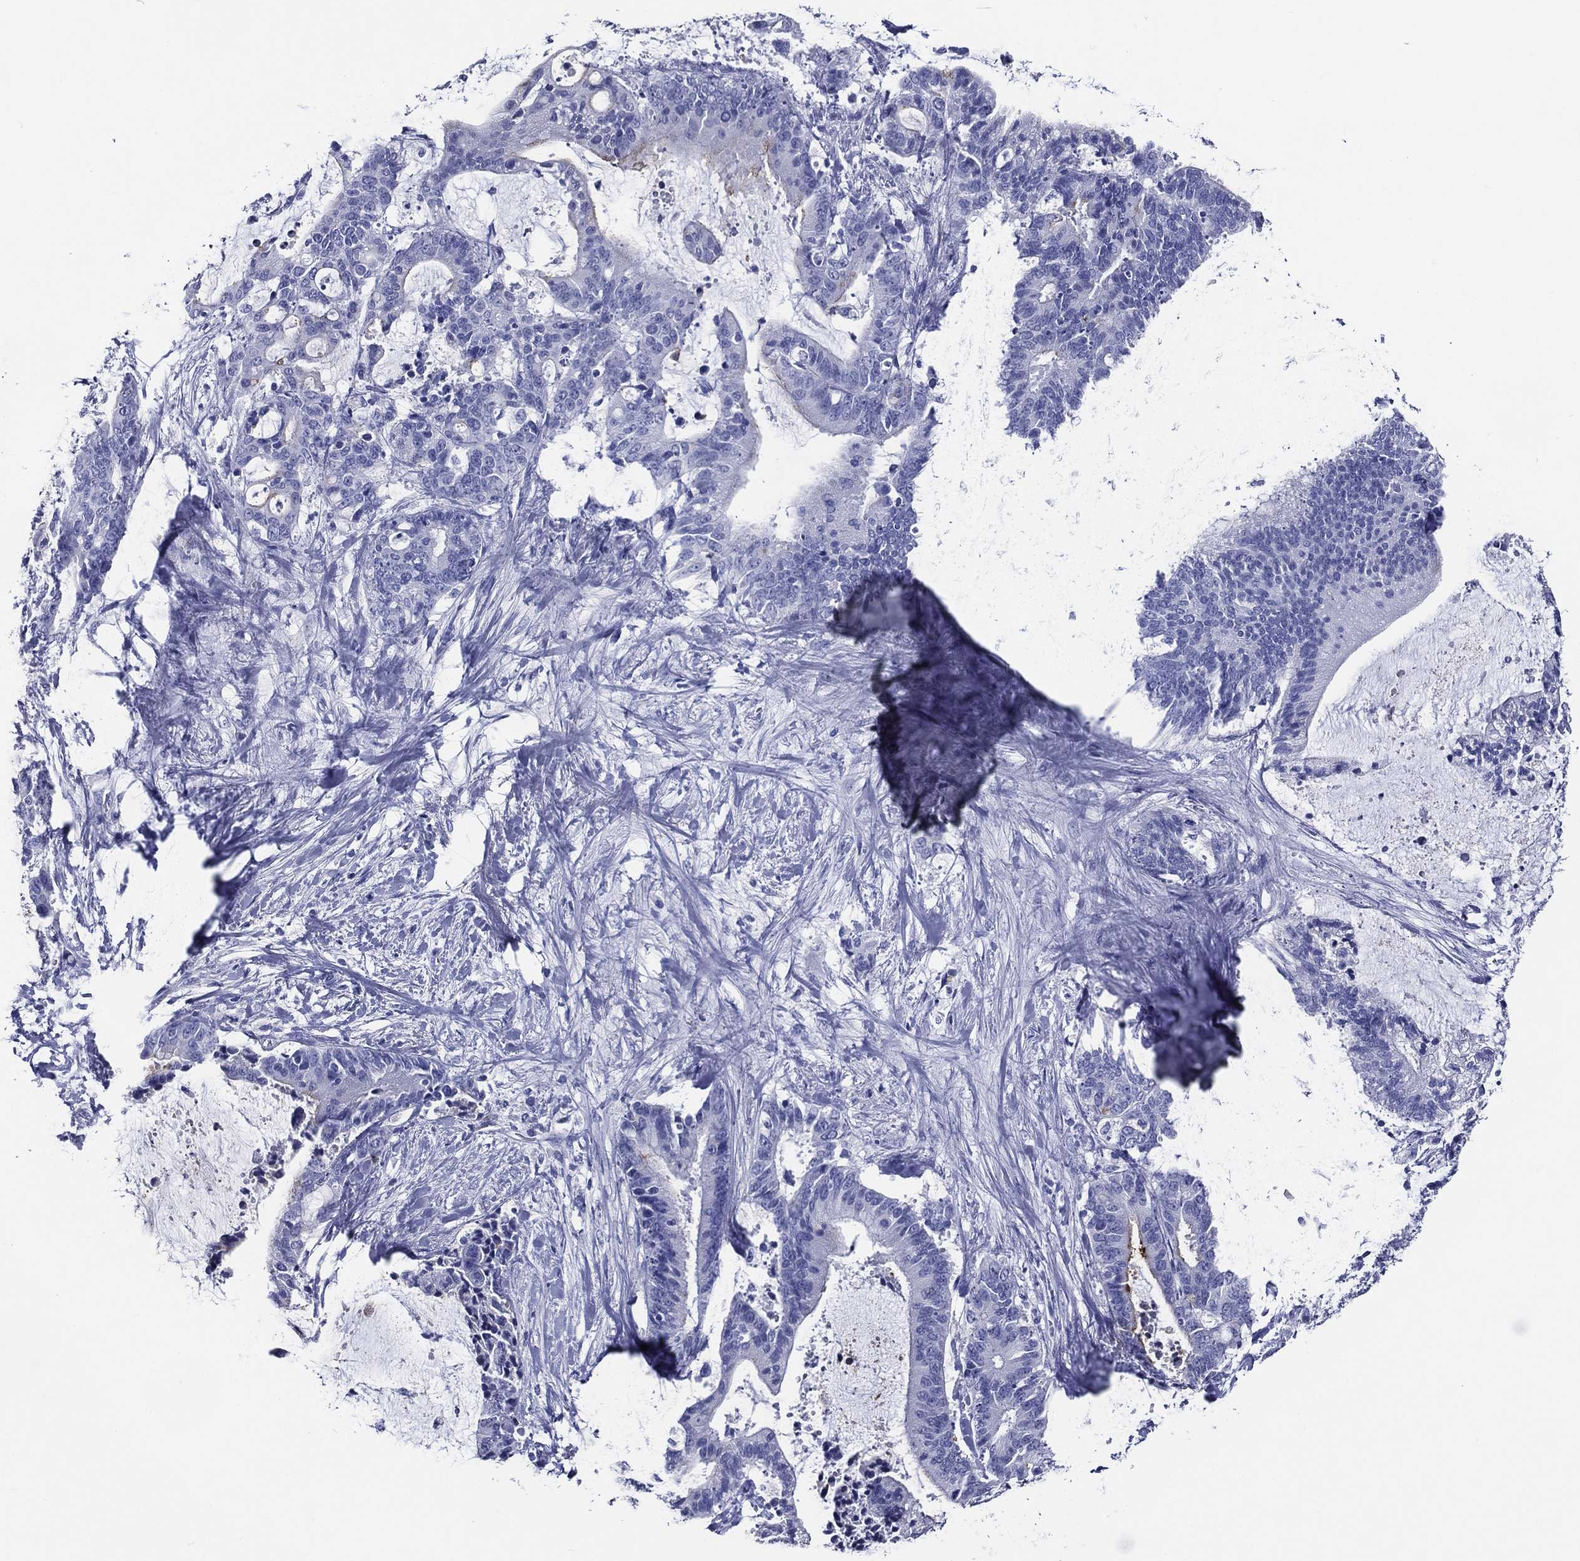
{"staining": {"intensity": "negative", "quantity": "none", "location": "none"}, "tissue": "liver cancer", "cell_type": "Tumor cells", "image_type": "cancer", "snomed": [{"axis": "morphology", "description": "Cholangiocarcinoma"}, {"axis": "topography", "description": "Liver"}], "caption": "The immunohistochemistry image has no significant positivity in tumor cells of liver cancer (cholangiocarcinoma) tissue.", "gene": "ACE2", "patient": {"sex": "female", "age": 73}}